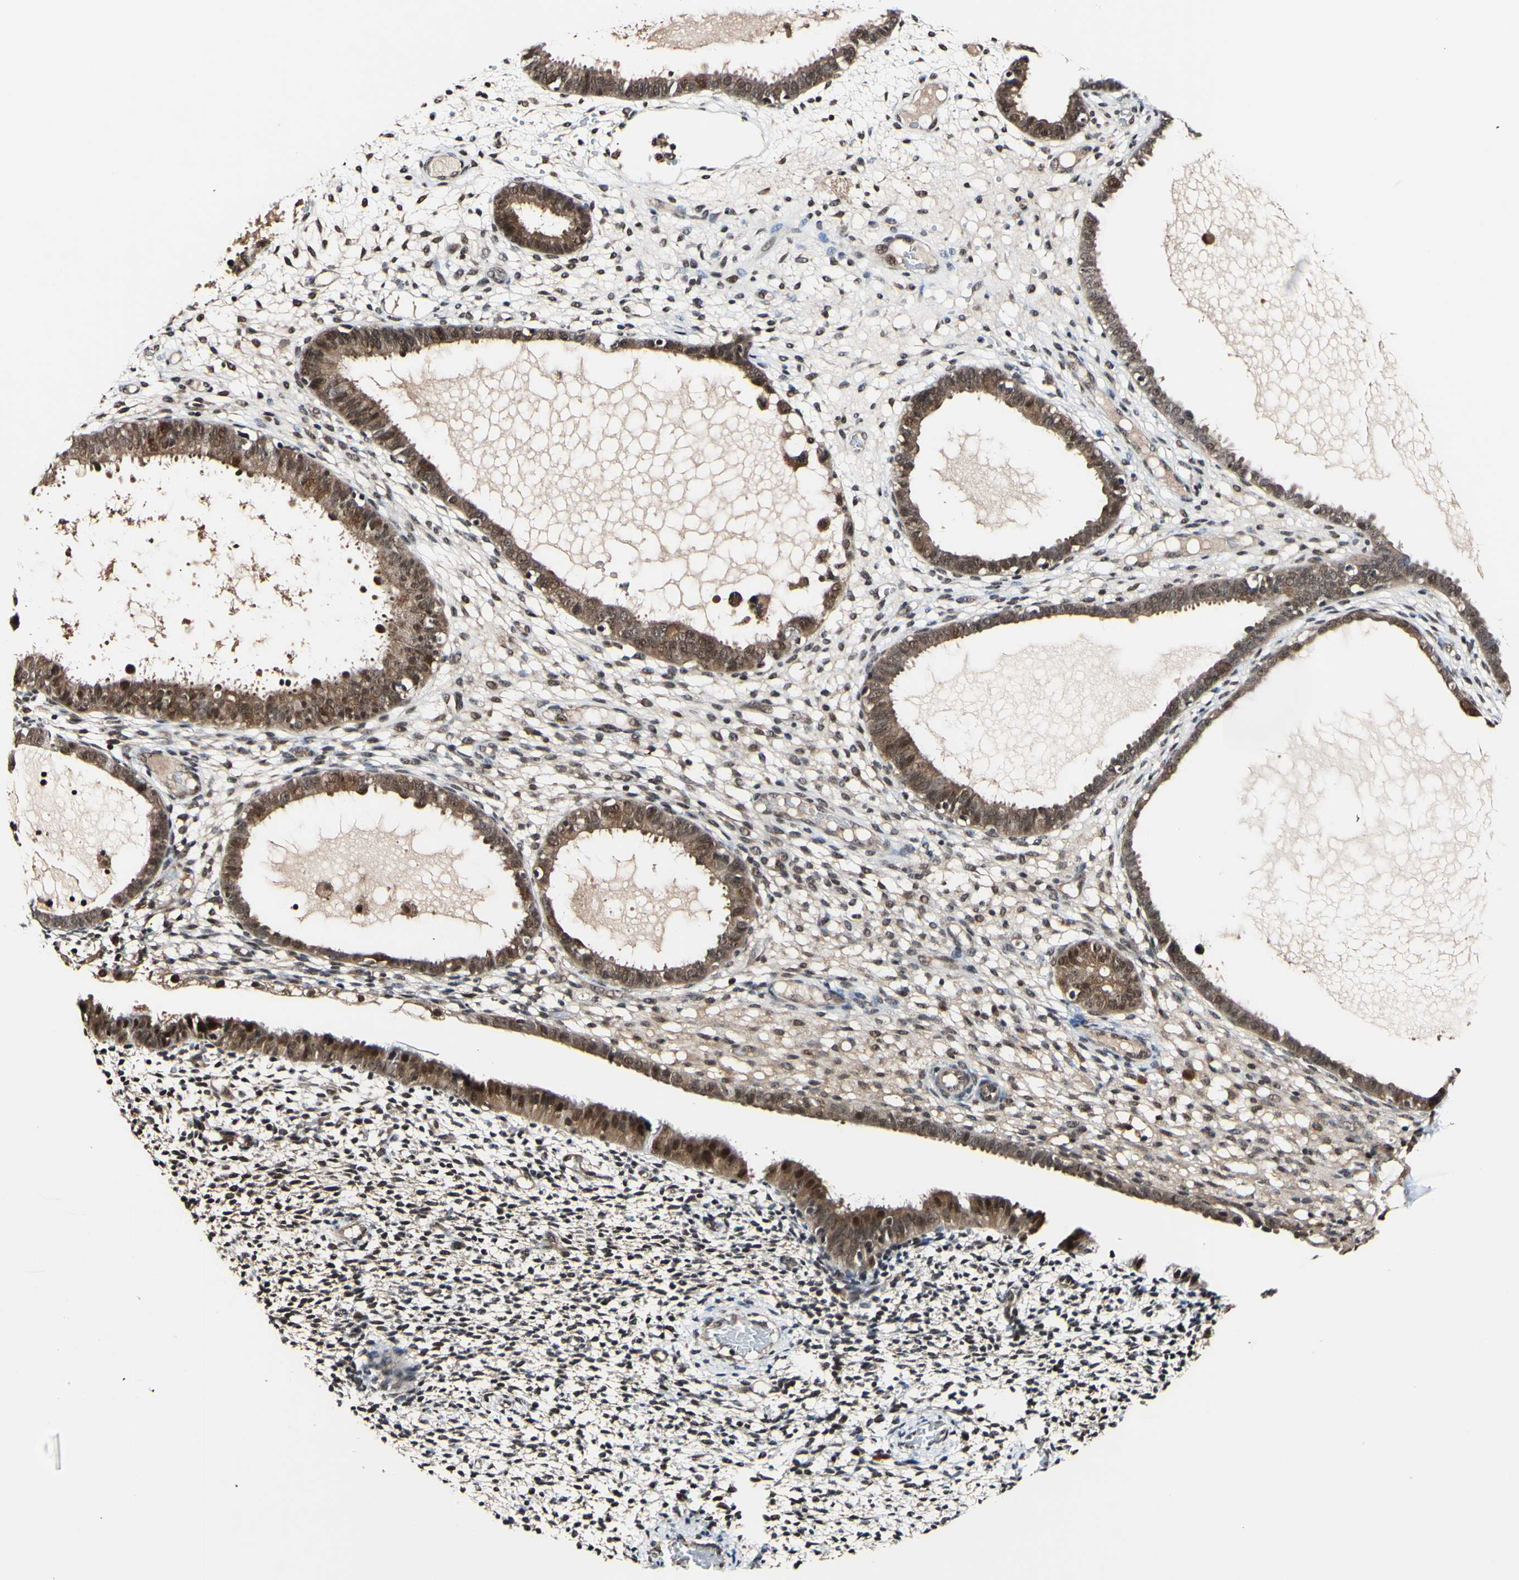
{"staining": {"intensity": "negative", "quantity": "none", "location": "none"}, "tissue": "endometrium", "cell_type": "Cells in endometrial stroma", "image_type": "normal", "snomed": [{"axis": "morphology", "description": "Normal tissue, NOS"}, {"axis": "topography", "description": "Endometrium"}], "caption": "Immunohistochemistry image of benign human endometrium stained for a protein (brown), which demonstrates no positivity in cells in endometrial stroma. Brightfield microscopy of immunohistochemistry stained with DAB (brown) and hematoxylin (blue), captured at high magnification.", "gene": "PSMD10", "patient": {"sex": "female", "age": 61}}